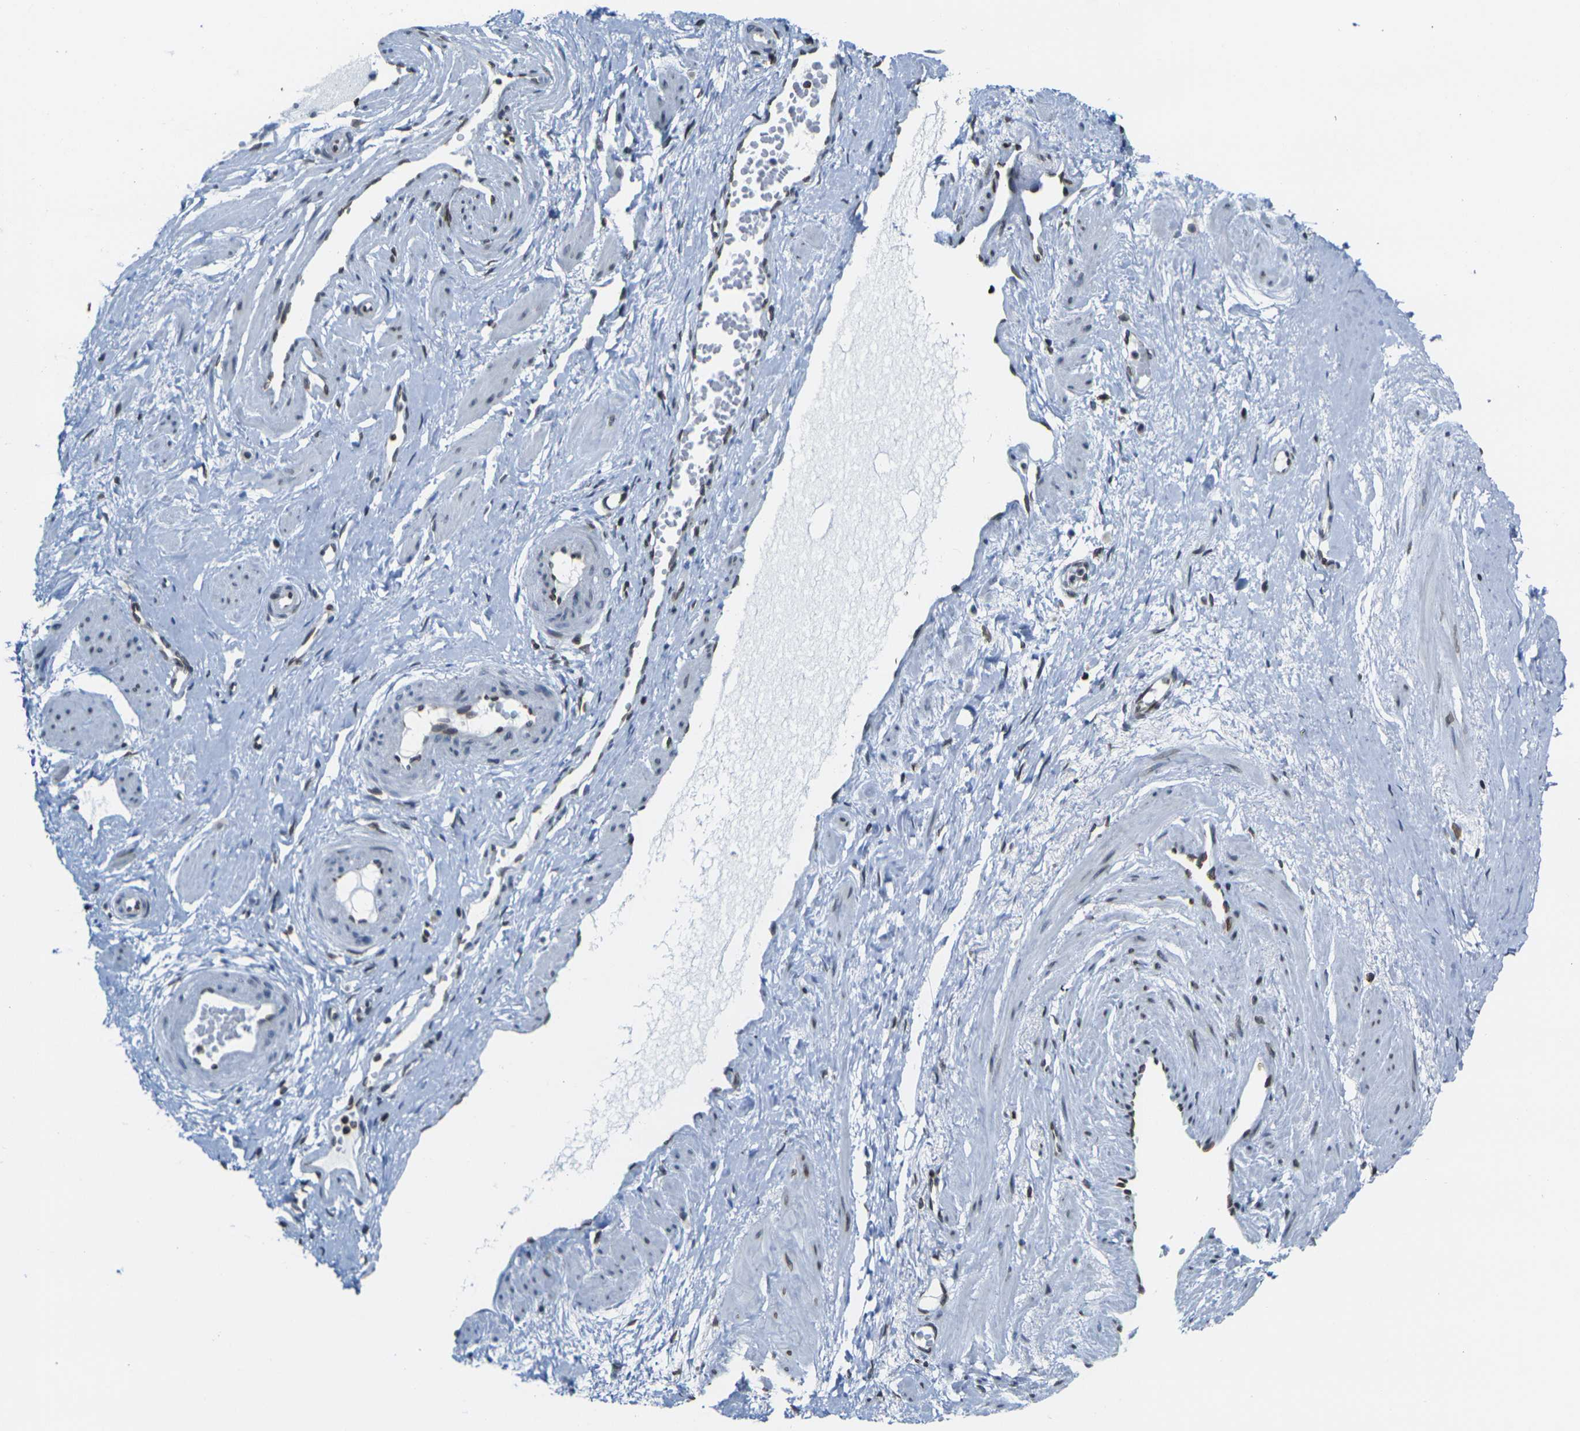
{"staining": {"intensity": "weak", "quantity": "25%-75%", "location": "cytoplasmic/membranous,nuclear"}, "tissue": "adipose tissue", "cell_type": "Adipocytes", "image_type": "normal", "snomed": [{"axis": "morphology", "description": "Normal tissue, NOS"}, {"axis": "topography", "description": "Soft tissue"}, {"axis": "topography", "description": "Vascular tissue"}], "caption": "Immunohistochemical staining of normal adipose tissue reveals weak cytoplasmic/membranous,nuclear protein expression in about 25%-75% of adipocytes.", "gene": "BRDT", "patient": {"sex": "female", "age": 35}}